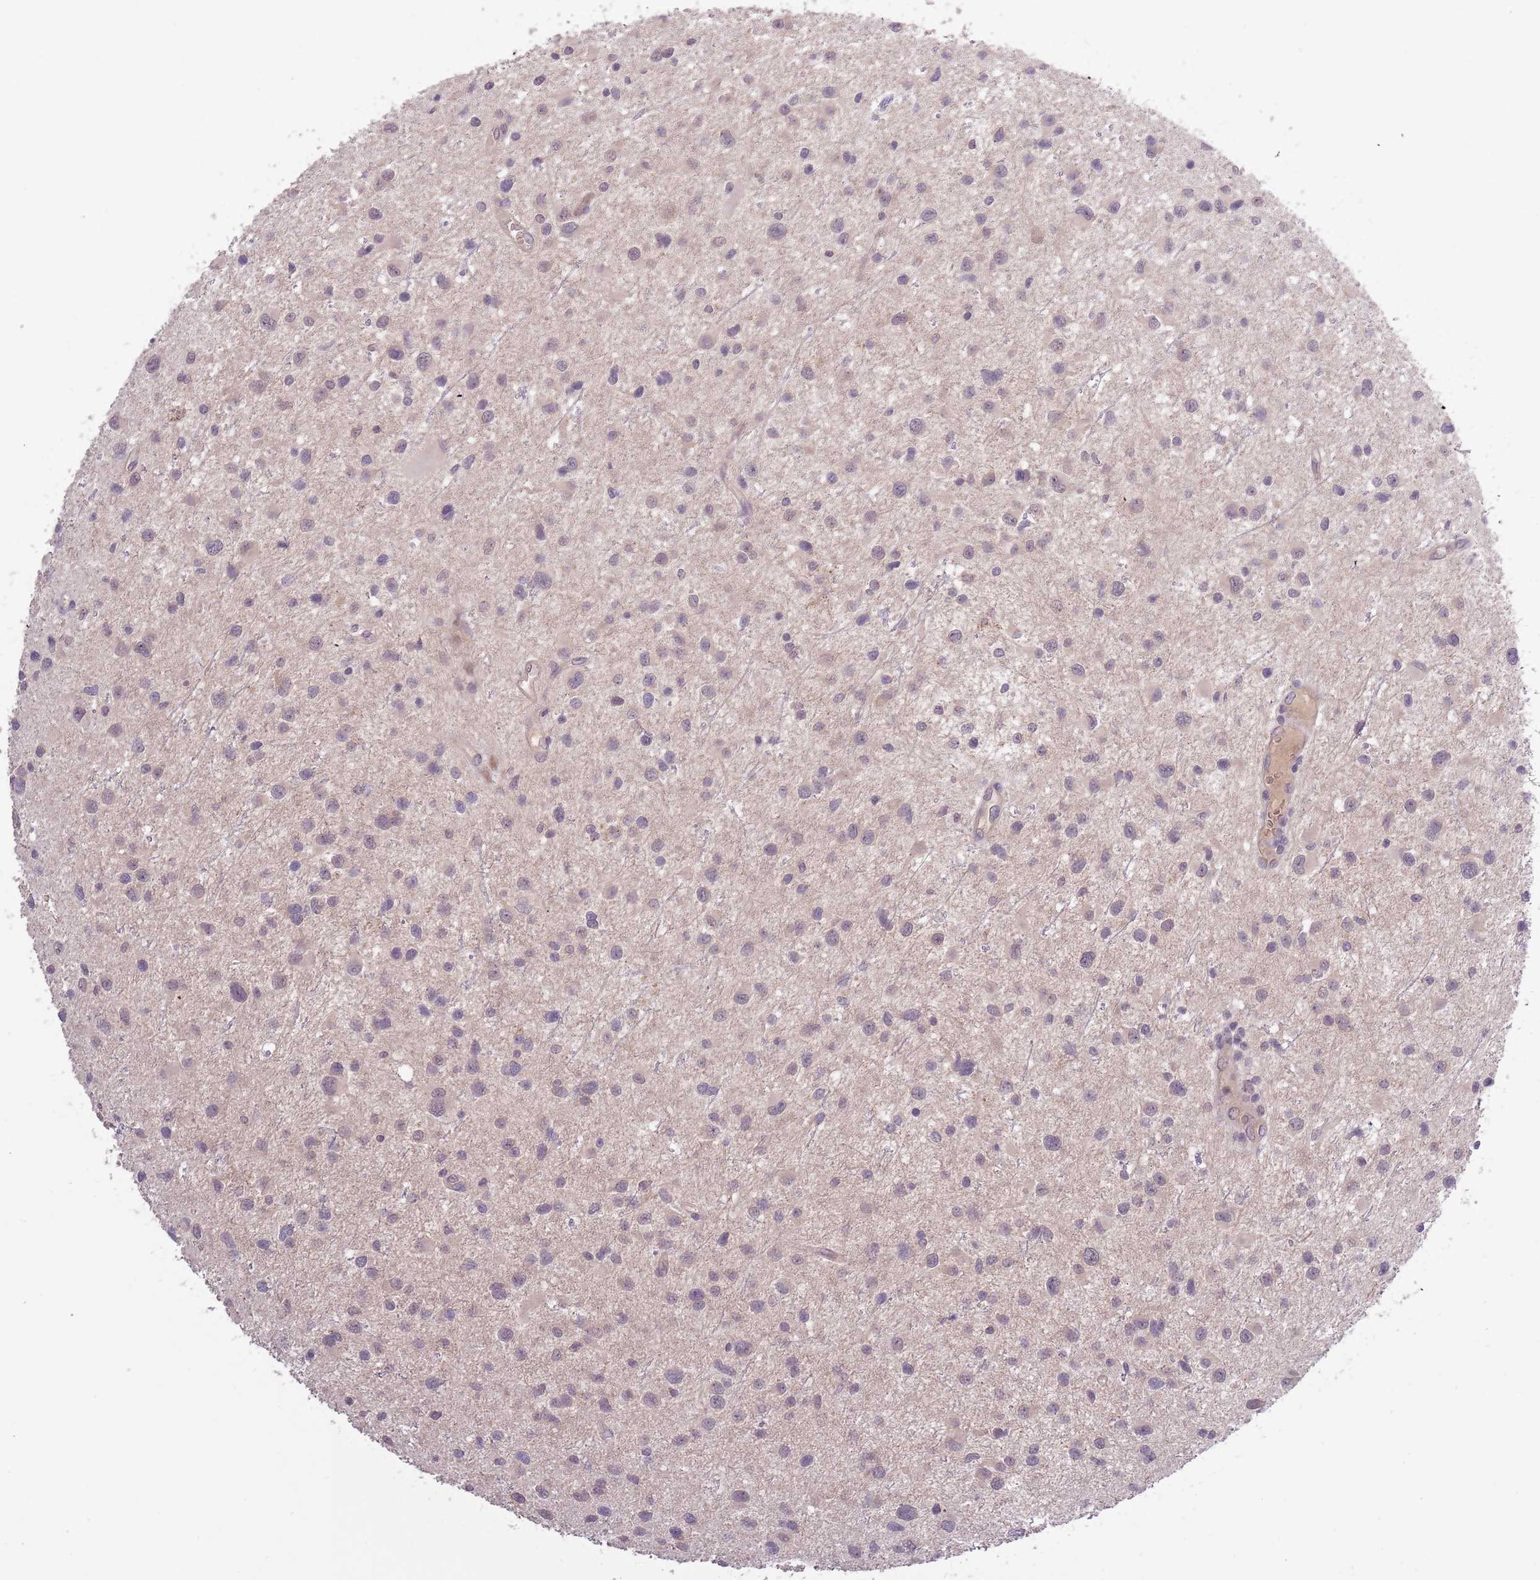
{"staining": {"intensity": "negative", "quantity": "none", "location": "none"}, "tissue": "glioma", "cell_type": "Tumor cells", "image_type": "cancer", "snomed": [{"axis": "morphology", "description": "Glioma, malignant, Low grade"}, {"axis": "topography", "description": "Brain"}], "caption": "Tumor cells are negative for protein expression in human glioma. The staining is performed using DAB brown chromogen with nuclei counter-stained in using hematoxylin.", "gene": "SHROOM3", "patient": {"sex": "female", "age": 32}}